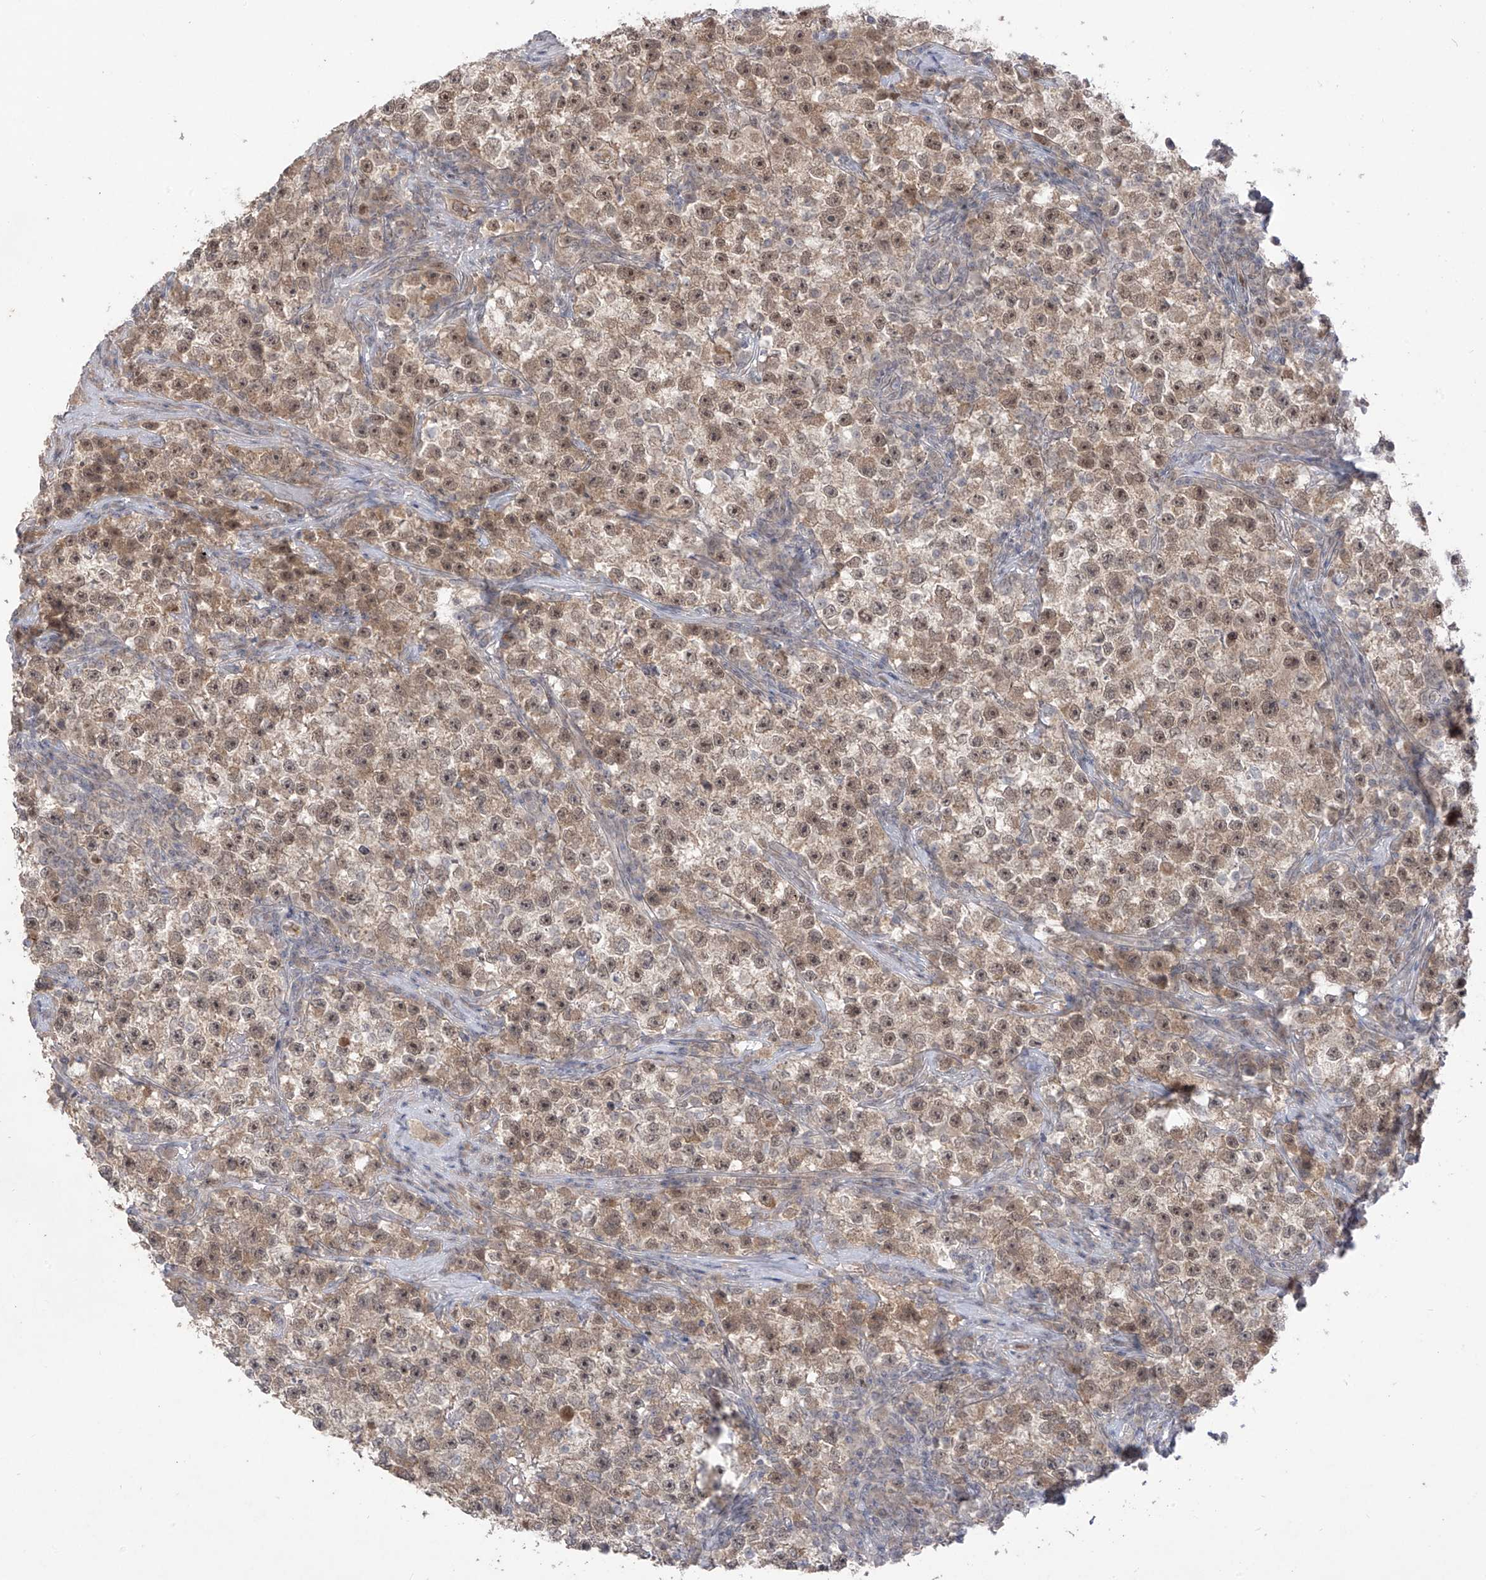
{"staining": {"intensity": "moderate", "quantity": ">75%", "location": "nuclear"}, "tissue": "testis cancer", "cell_type": "Tumor cells", "image_type": "cancer", "snomed": [{"axis": "morphology", "description": "Seminoma, NOS"}, {"axis": "topography", "description": "Testis"}], "caption": "A high-resolution micrograph shows immunohistochemistry (IHC) staining of testis seminoma, which shows moderate nuclear expression in approximately >75% of tumor cells.", "gene": "OGT", "patient": {"sex": "male", "age": 22}}